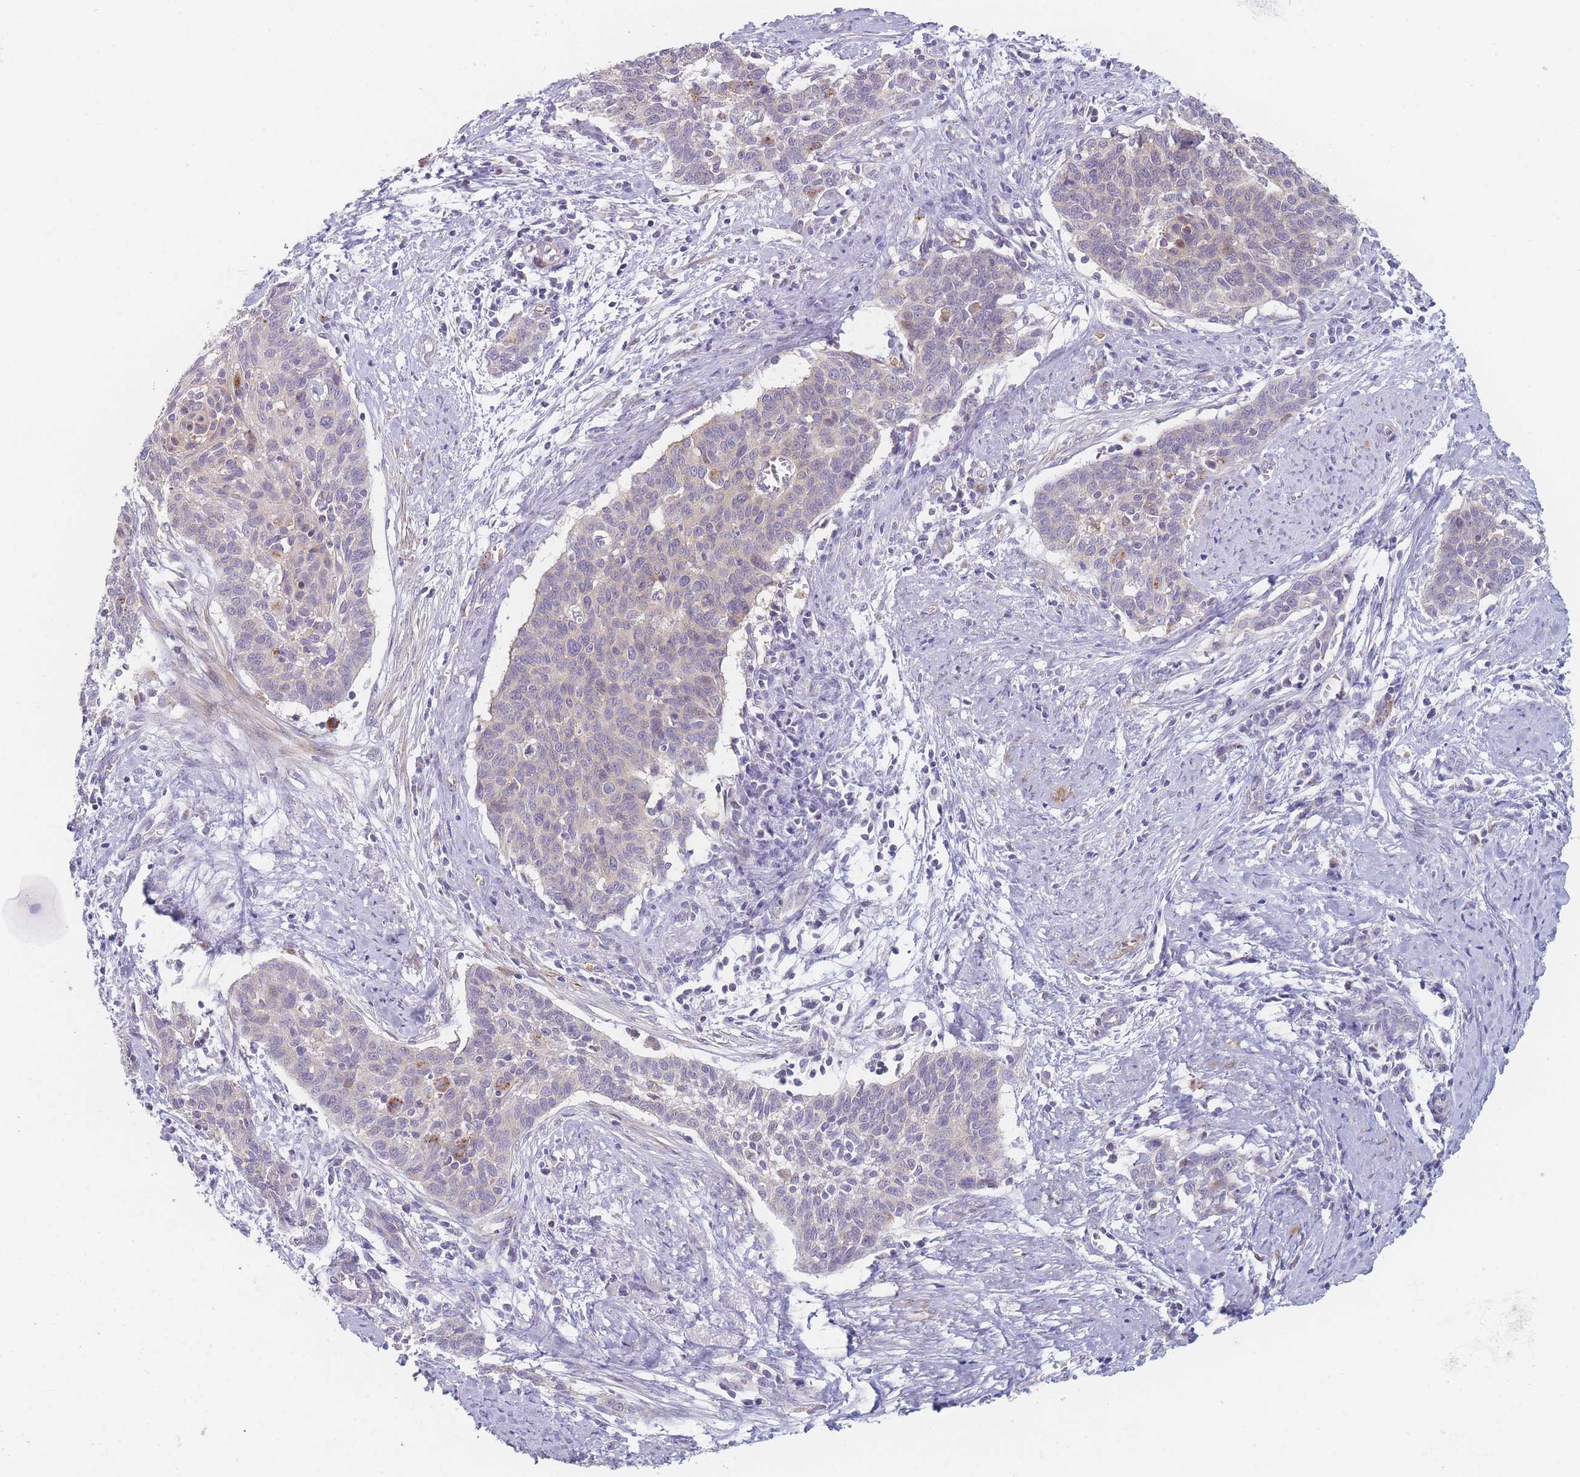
{"staining": {"intensity": "negative", "quantity": "none", "location": "none"}, "tissue": "cervical cancer", "cell_type": "Tumor cells", "image_type": "cancer", "snomed": [{"axis": "morphology", "description": "Squamous cell carcinoma, NOS"}, {"axis": "topography", "description": "Cervix"}], "caption": "An immunohistochemistry photomicrograph of cervical cancer is shown. There is no staining in tumor cells of cervical cancer. (DAB IHC with hematoxylin counter stain).", "gene": "SMPD4", "patient": {"sex": "female", "age": 39}}